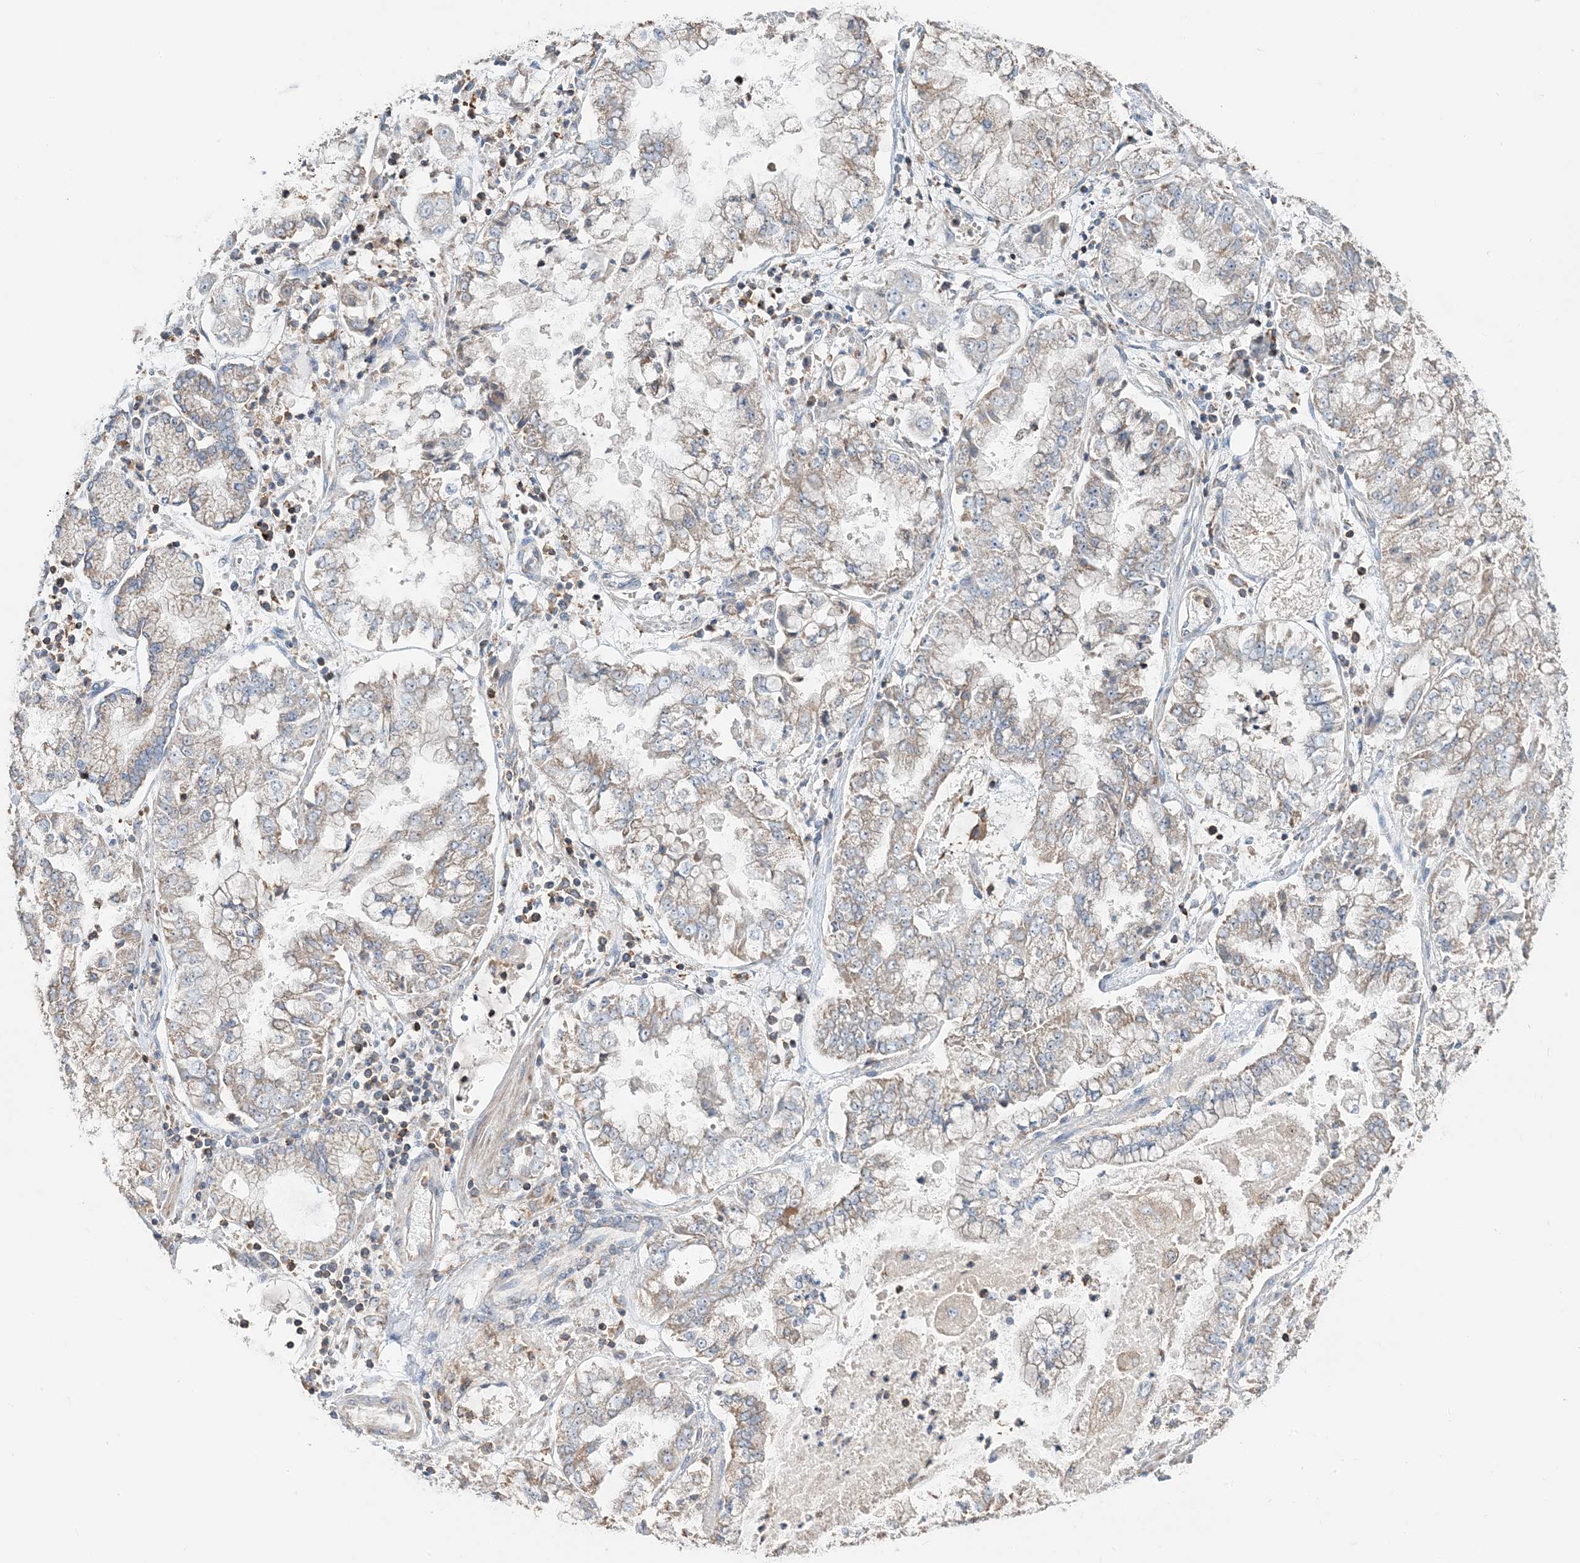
{"staining": {"intensity": "weak", "quantity": "<25%", "location": "cytoplasmic/membranous"}, "tissue": "stomach cancer", "cell_type": "Tumor cells", "image_type": "cancer", "snomed": [{"axis": "morphology", "description": "Adenocarcinoma, NOS"}, {"axis": "topography", "description": "Stomach"}], "caption": "This is an immunohistochemistry (IHC) histopathology image of human stomach cancer (adenocarcinoma). There is no staining in tumor cells.", "gene": "TMLHE", "patient": {"sex": "male", "age": 76}}